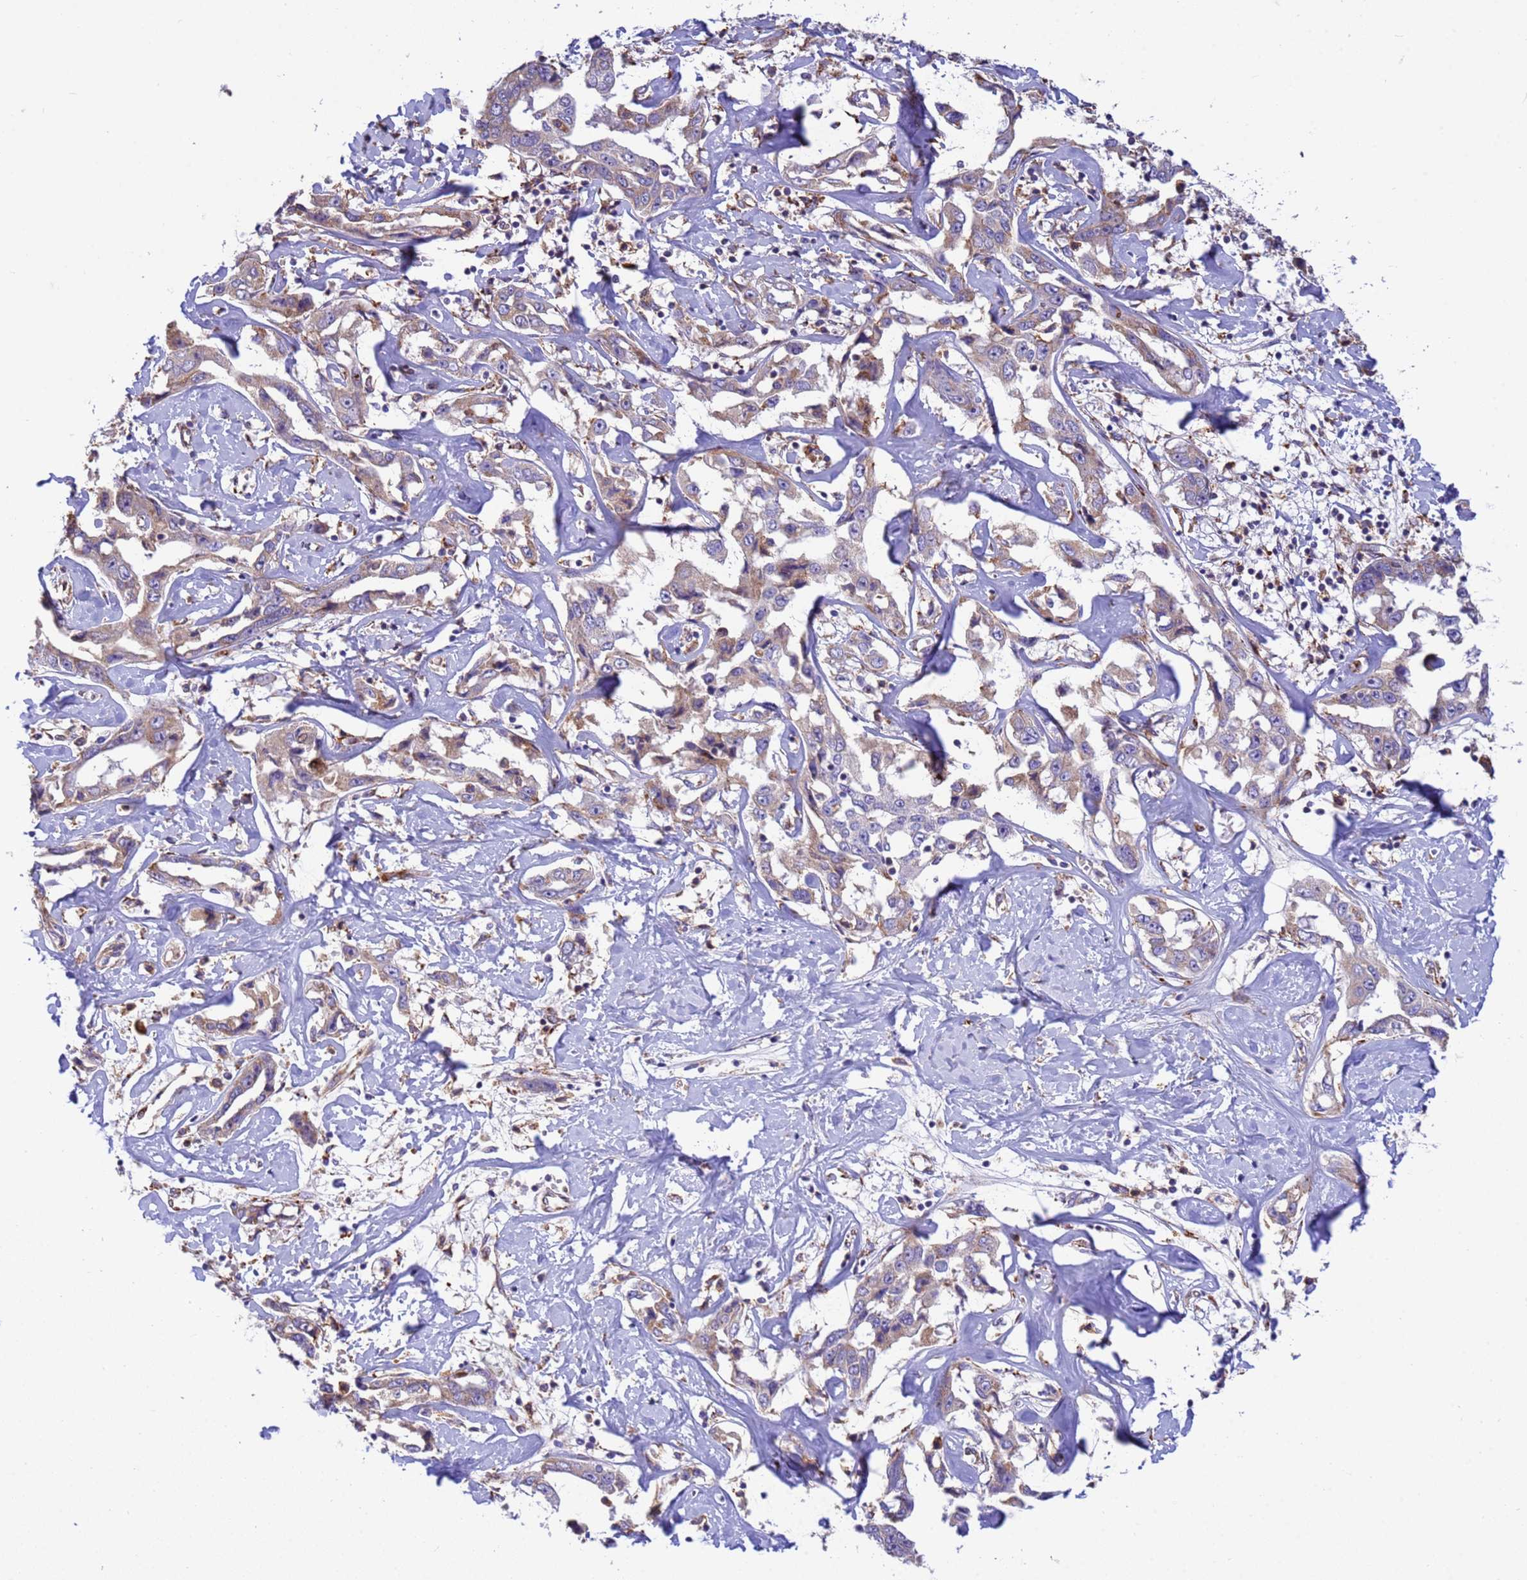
{"staining": {"intensity": "weak", "quantity": "25%-75%", "location": "cytoplasmic/membranous"}, "tissue": "liver cancer", "cell_type": "Tumor cells", "image_type": "cancer", "snomed": [{"axis": "morphology", "description": "Cholangiocarcinoma"}, {"axis": "topography", "description": "Liver"}], "caption": "Brown immunohistochemical staining in liver cancer reveals weak cytoplasmic/membranous positivity in approximately 25%-75% of tumor cells.", "gene": "THAP5", "patient": {"sex": "male", "age": 59}}